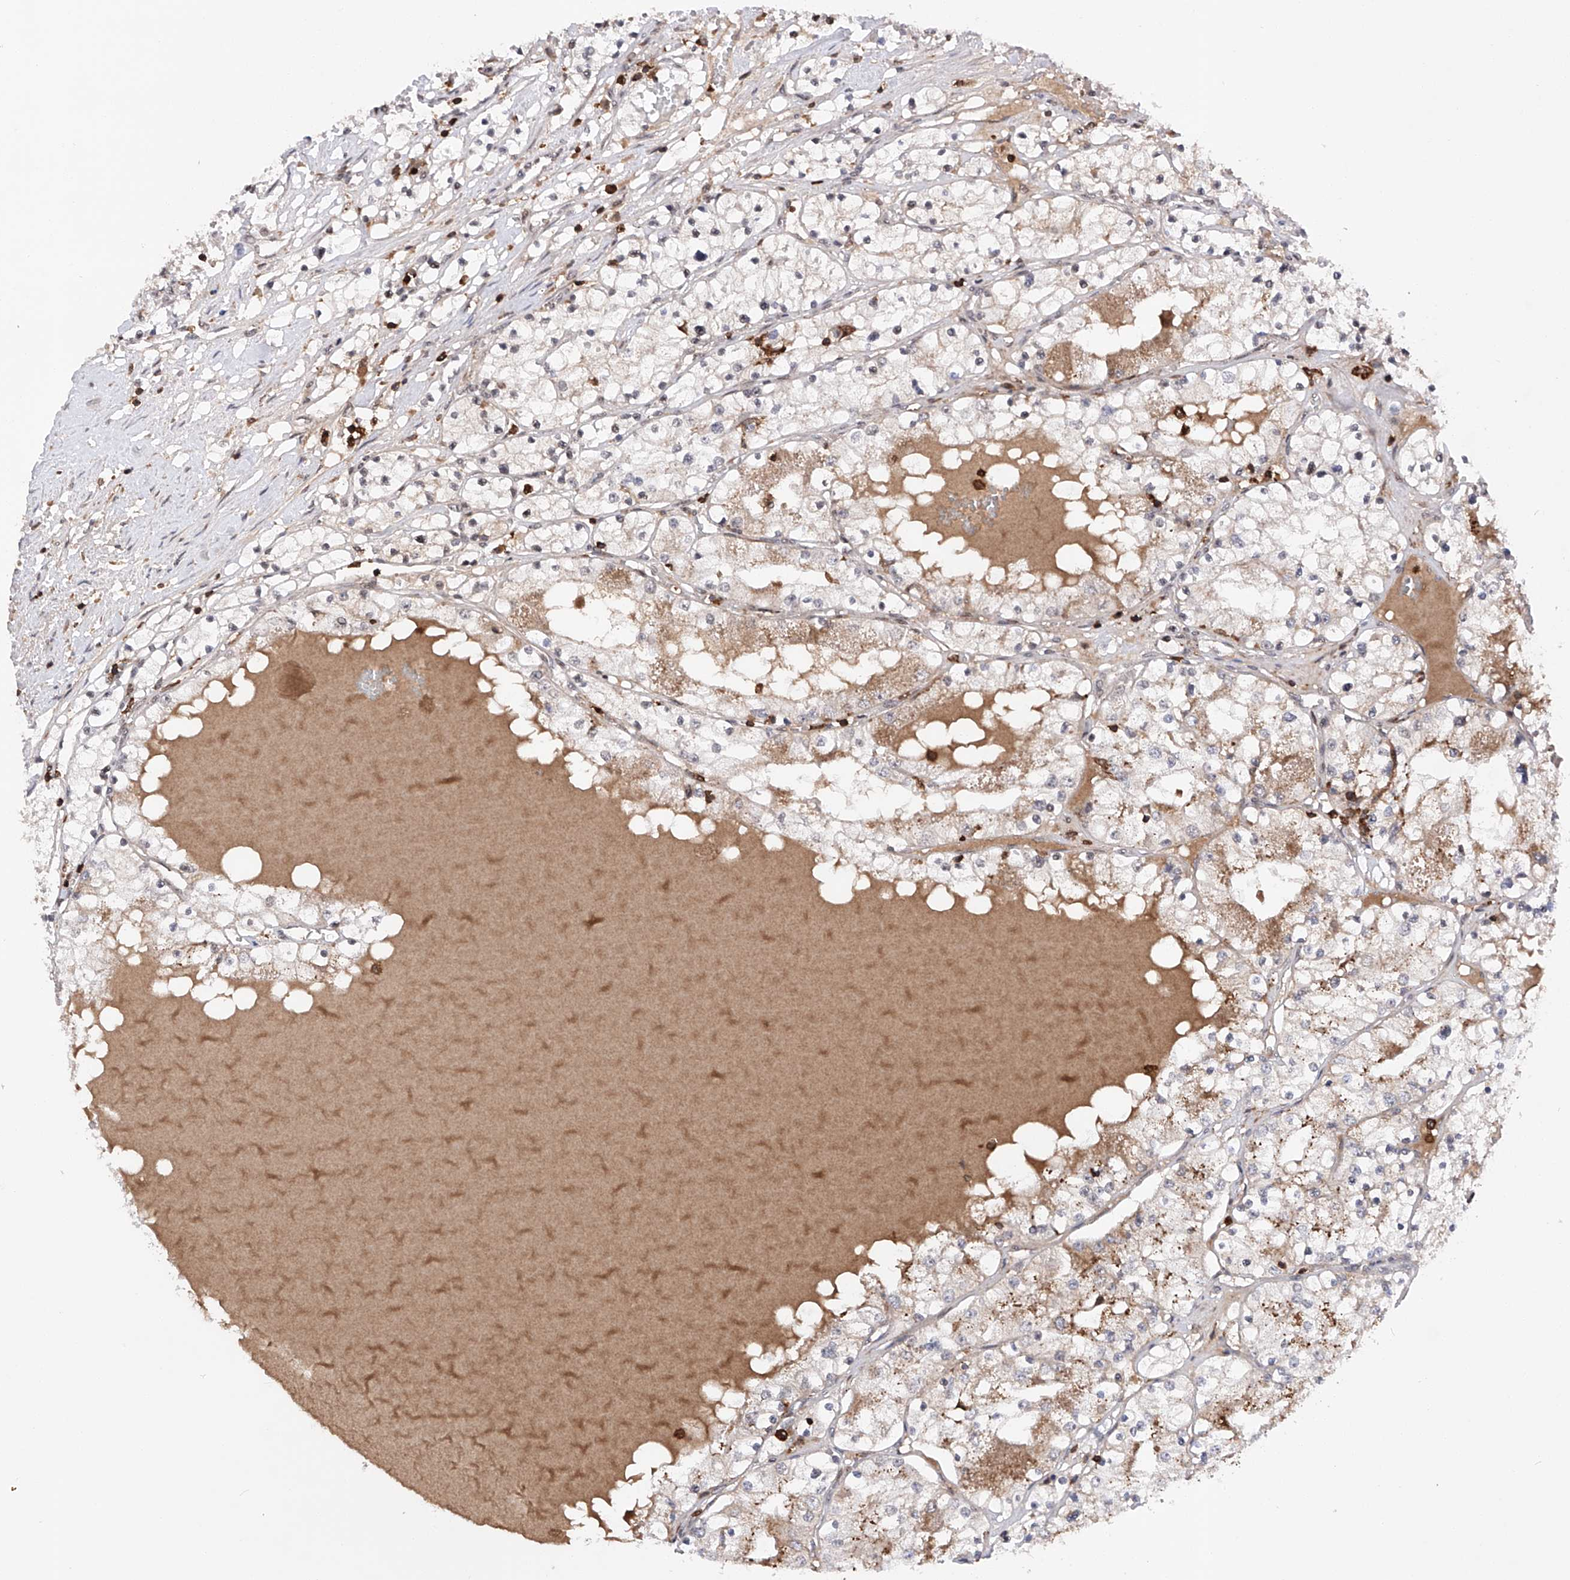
{"staining": {"intensity": "weak", "quantity": "<25%", "location": "cytoplasmic/membranous"}, "tissue": "renal cancer", "cell_type": "Tumor cells", "image_type": "cancer", "snomed": [{"axis": "morphology", "description": "Normal tissue, NOS"}, {"axis": "morphology", "description": "Adenocarcinoma, NOS"}, {"axis": "topography", "description": "Kidney"}], "caption": "IHC of human renal cancer demonstrates no staining in tumor cells.", "gene": "ZNF280D", "patient": {"sex": "male", "age": 68}}